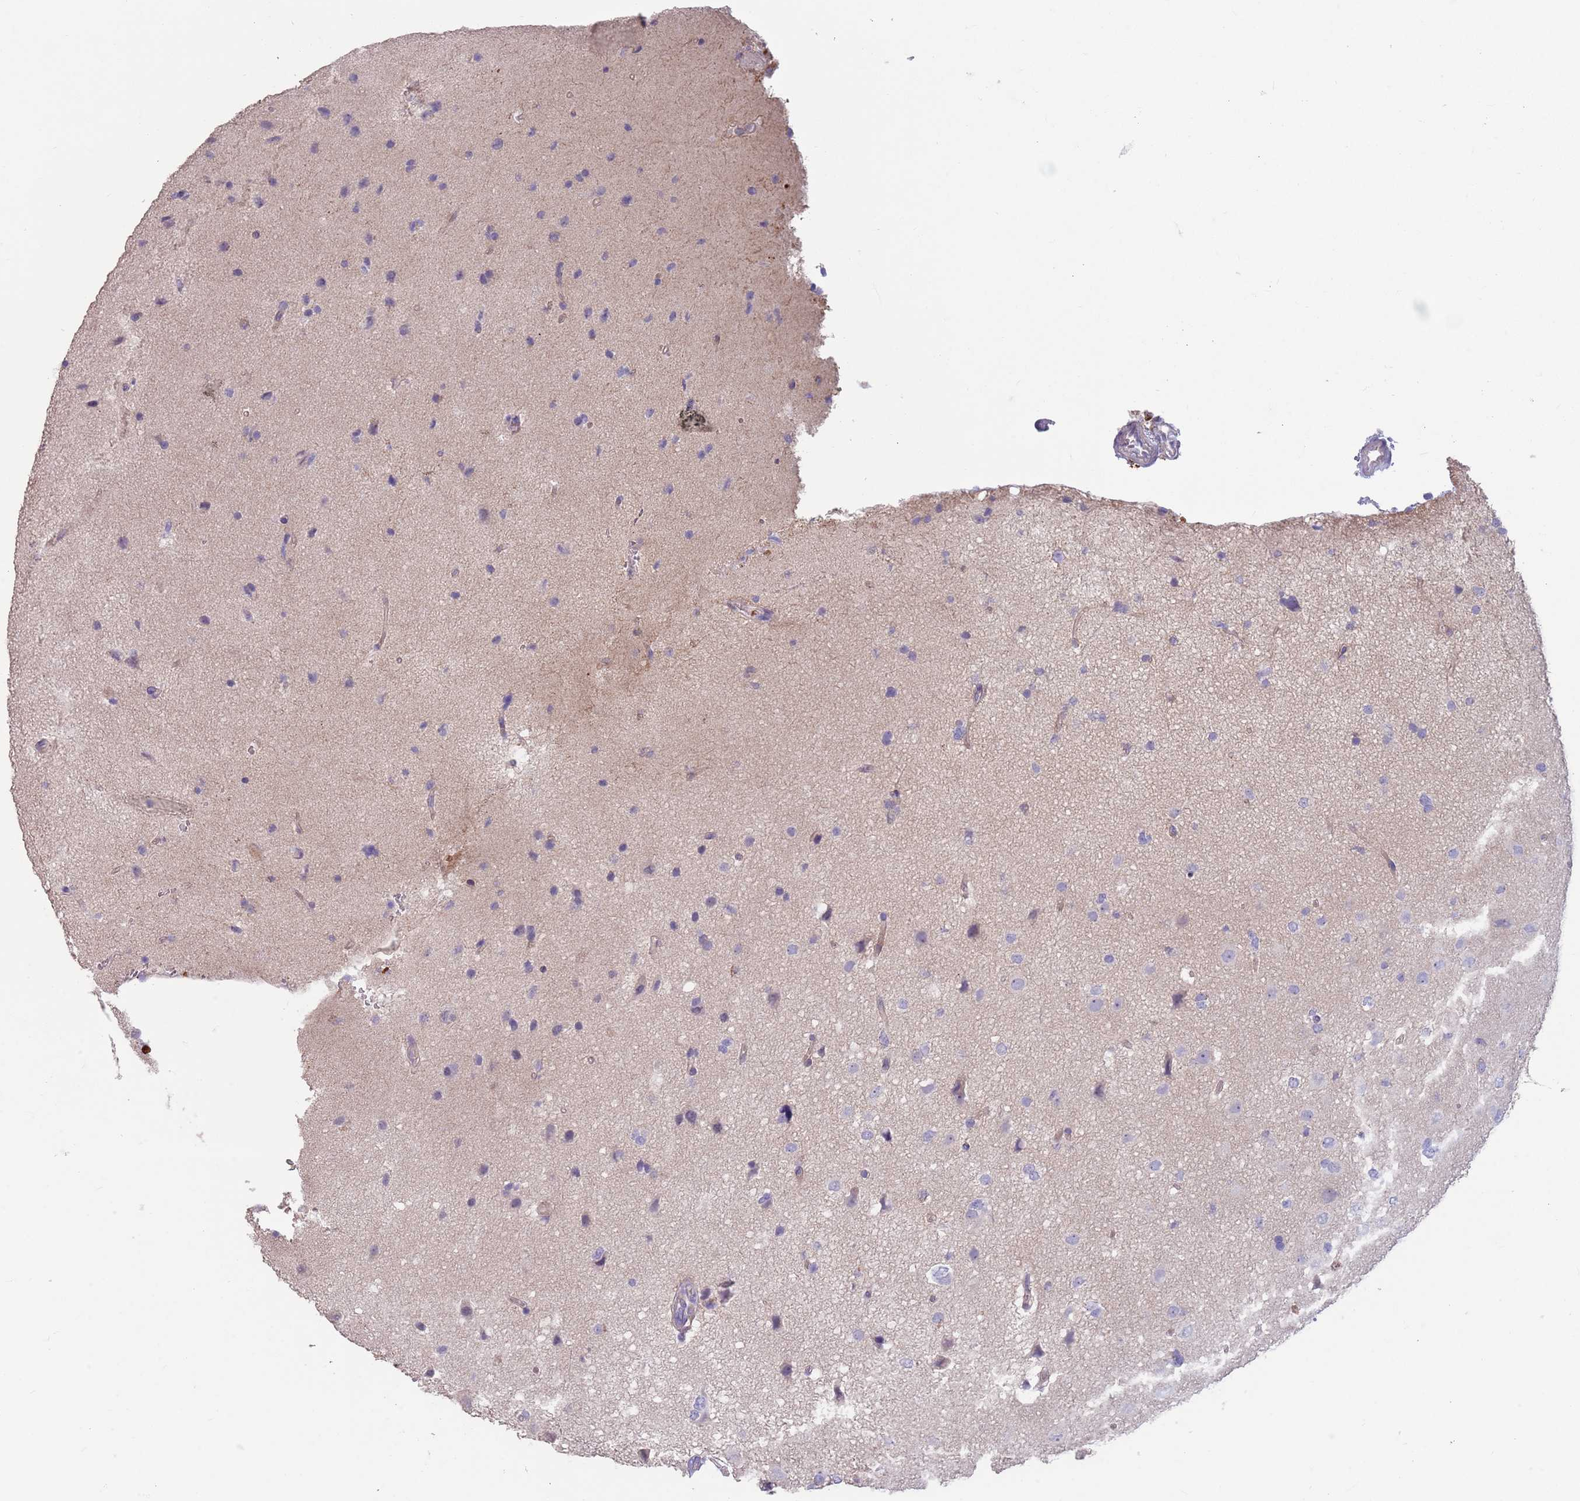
{"staining": {"intensity": "negative", "quantity": "none", "location": "none"}, "tissue": "glioma", "cell_type": "Tumor cells", "image_type": "cancer", "snomed": [{"axis": "morphology", "description": "Glioma, malignant, High grade"}, {"axis": "topography", "description": "Brain"}], "caption": "DAB (3,3'-diaminobenzidine) immunohistochemical staining of malignant glioma (high-grade) shows no significant staining in tumor cells.", "gene": "ZNF14", "patient": {"sex": "male", "age": 72}}